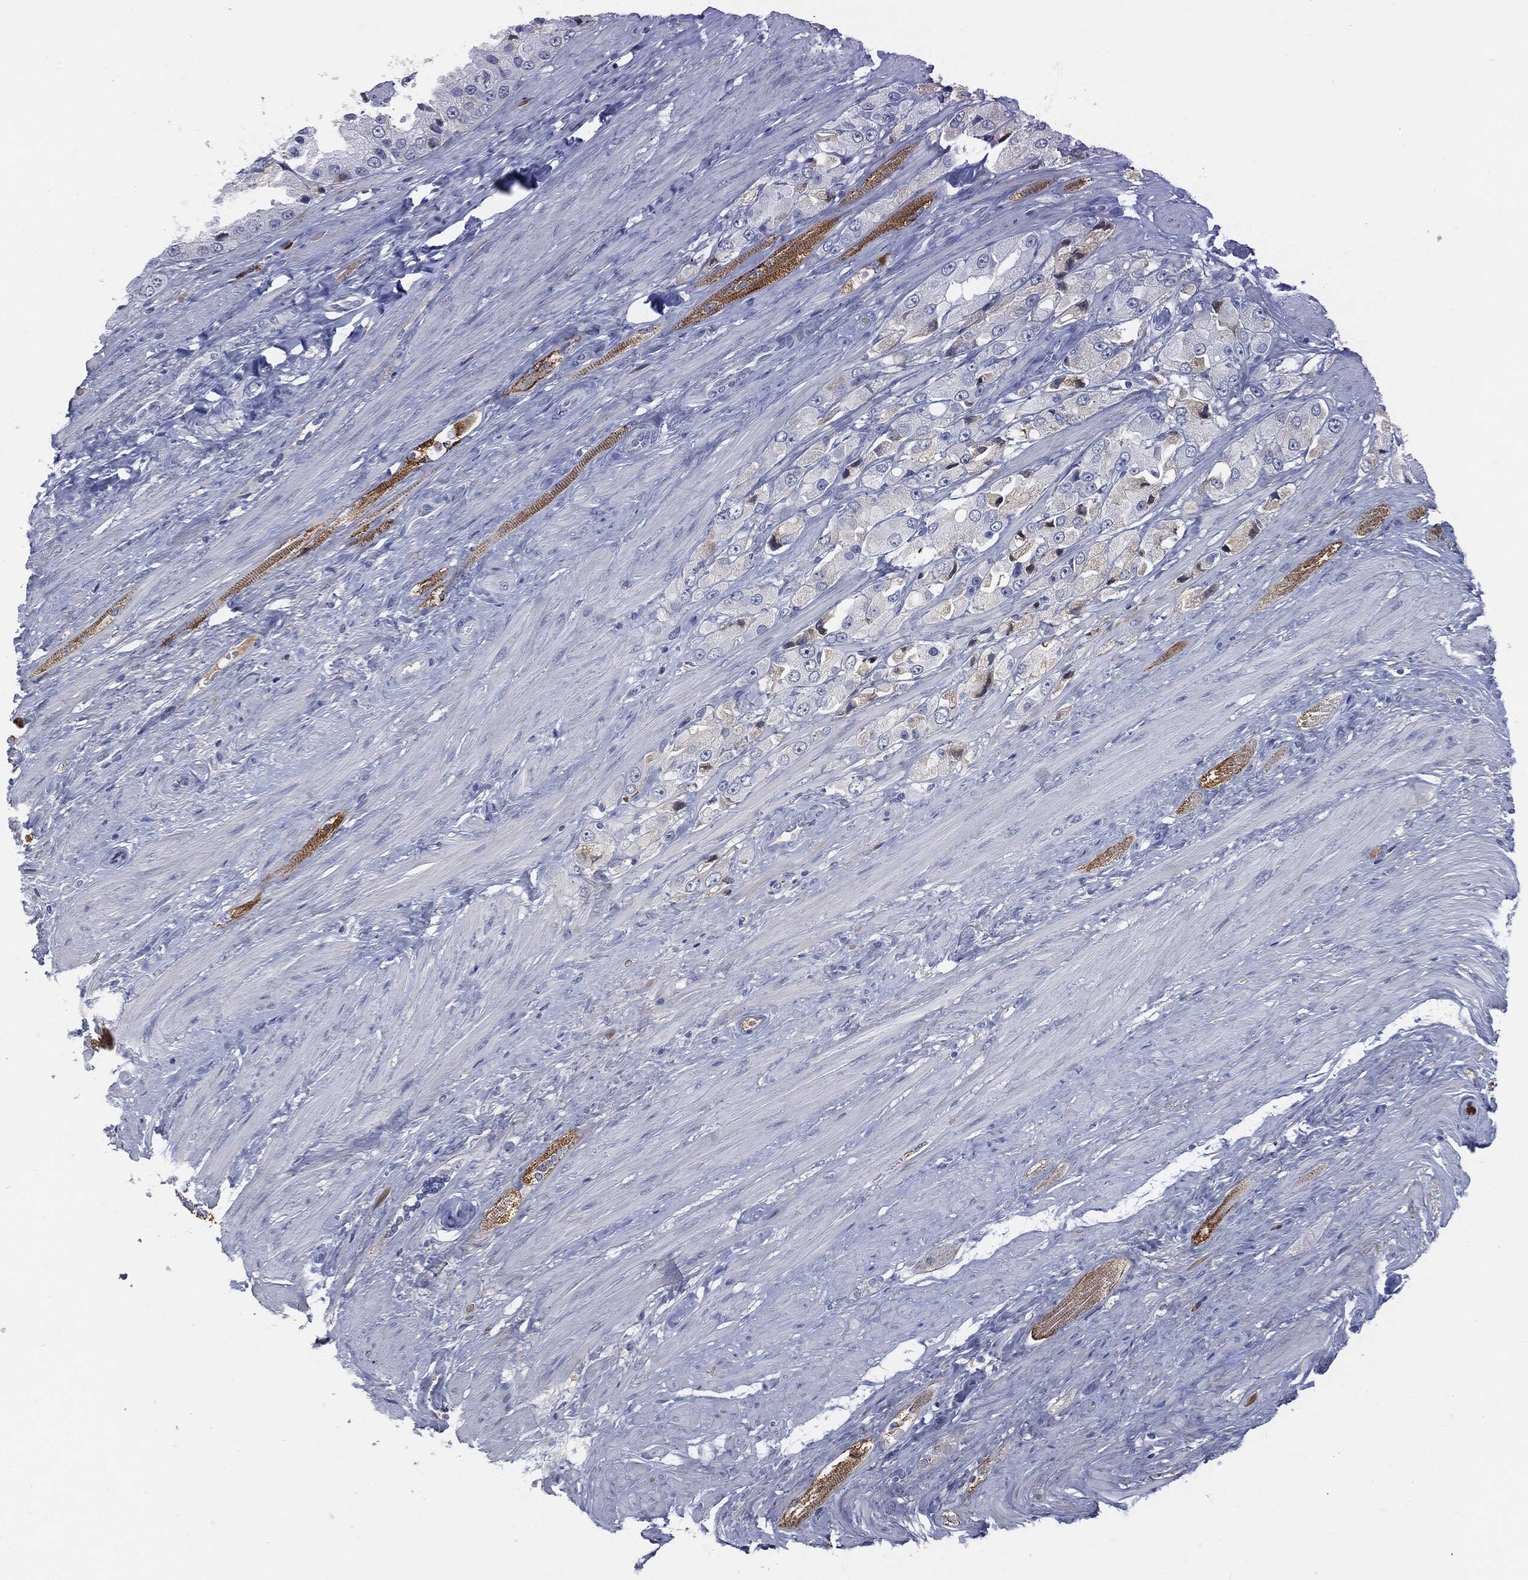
{"staining": {"intensity": "negative", "quantity": "none", "location": "none"}, "tissue": "prostate cancer", "cell_type": "Tumor cells", "image_type": "cancer", "snomed": [{"axis": "morphology", "description": "Adenocarcinoma, NOS"}, {"axis": "topography", "description": "Prostate and seminal vesicle, NOS"}, {"axis": "topography", "description": "Prostate"}], "caption": "Prostate adenocarcinoma was stained to show a protein in brown. There is no significant expression in tumor cells.", "gene": "BTK", "patient": {"sex": "male", "age": 64}}